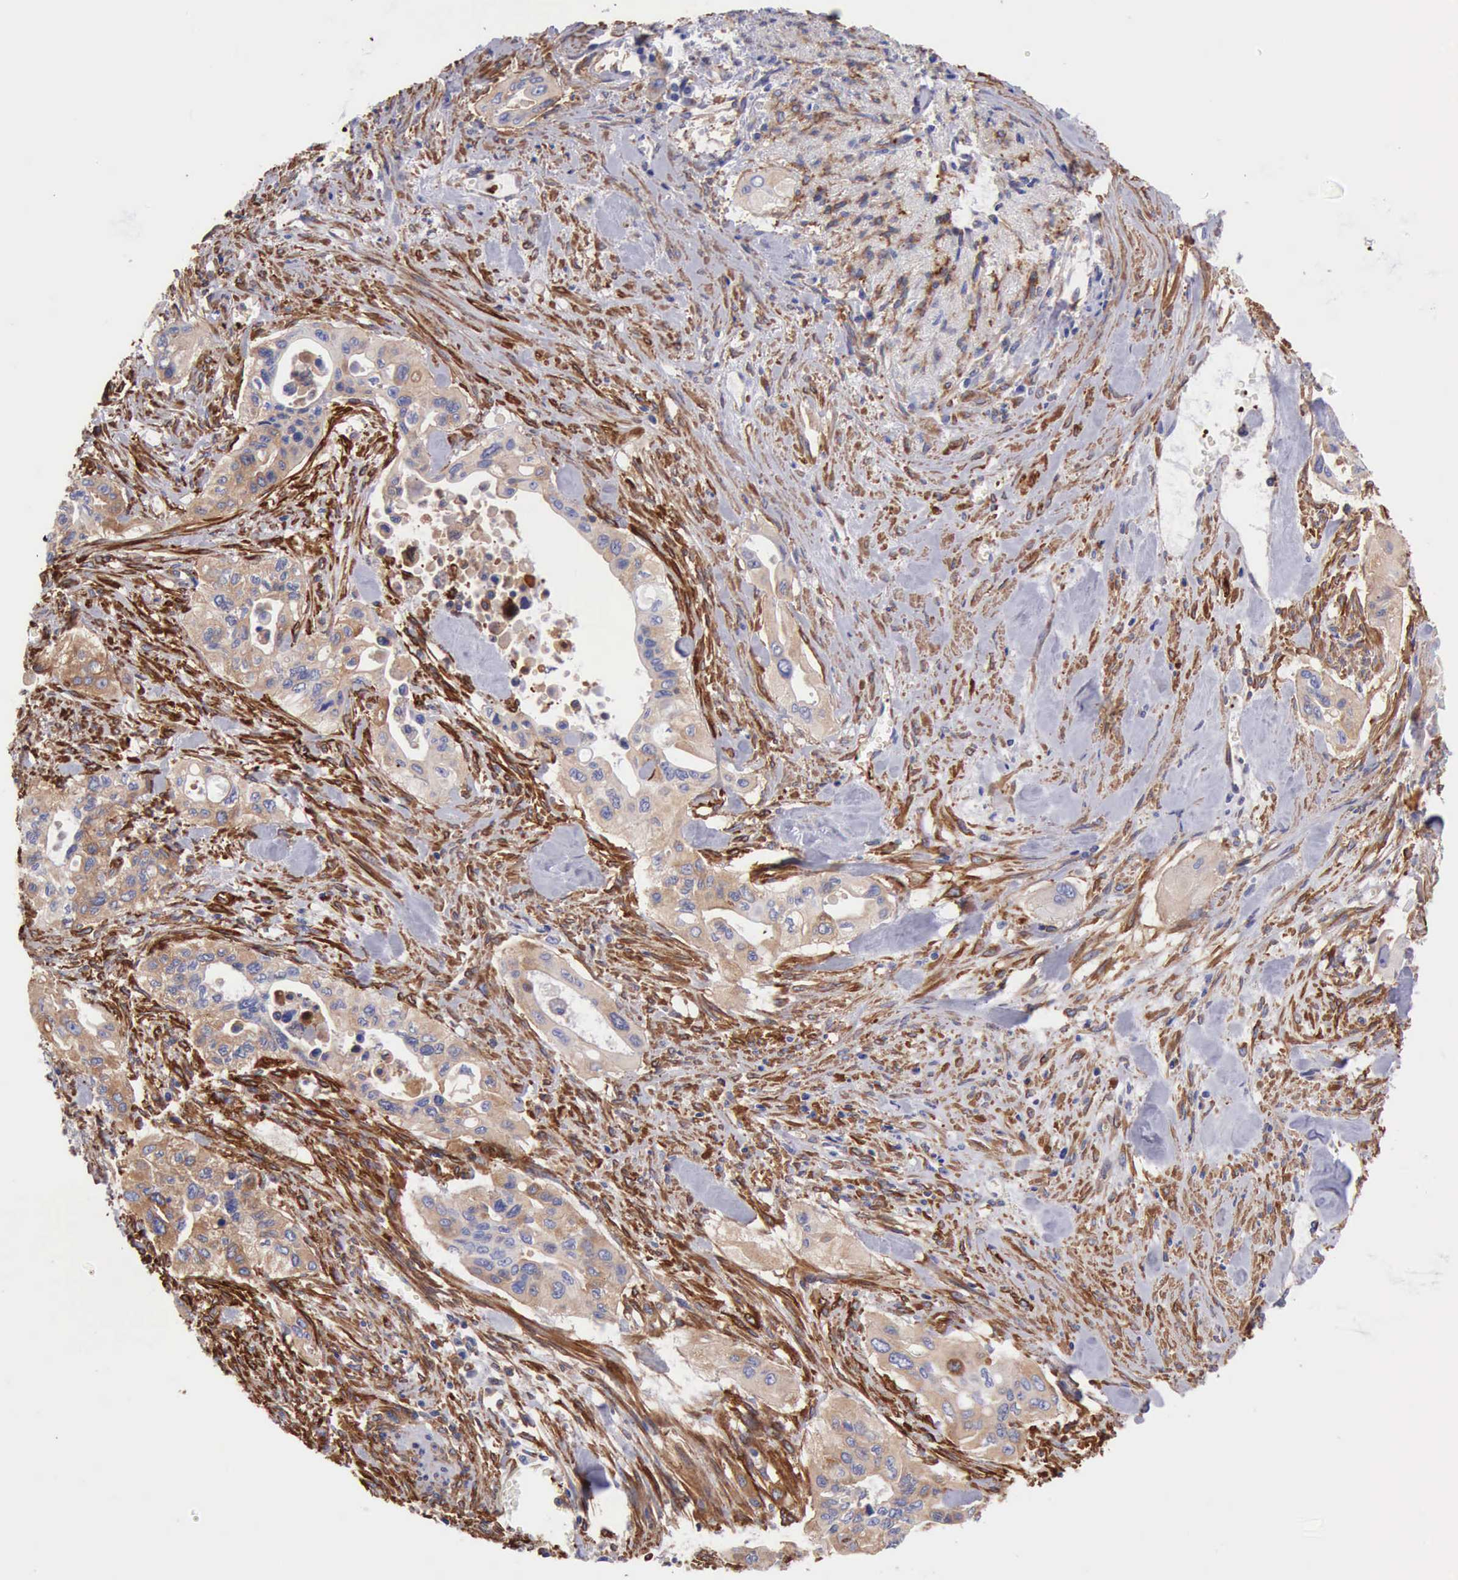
{"staining": {"intensity": "moderate", "quantity": "25%-75%", "location": "cytoplasmic/membranous"}, "tissue": "pancreatic cancer", "cell_type": "Tumor cells", "image_type": "cancer", "snomed": [{"axis": "morphology", "description": "Adenocarcinoma, NOS"}, {"axis": "topography", "description": "Pancreas"}], "caption": "Immunohistochemical staining of pancreatic cancer (adenocarcinoma) shows moderate cytoplasmic/membranous protein expression in approximately 25%-75% of tumor cells.", "gene": "FLNA", "patient": {"sex": "male", "age": 77}}